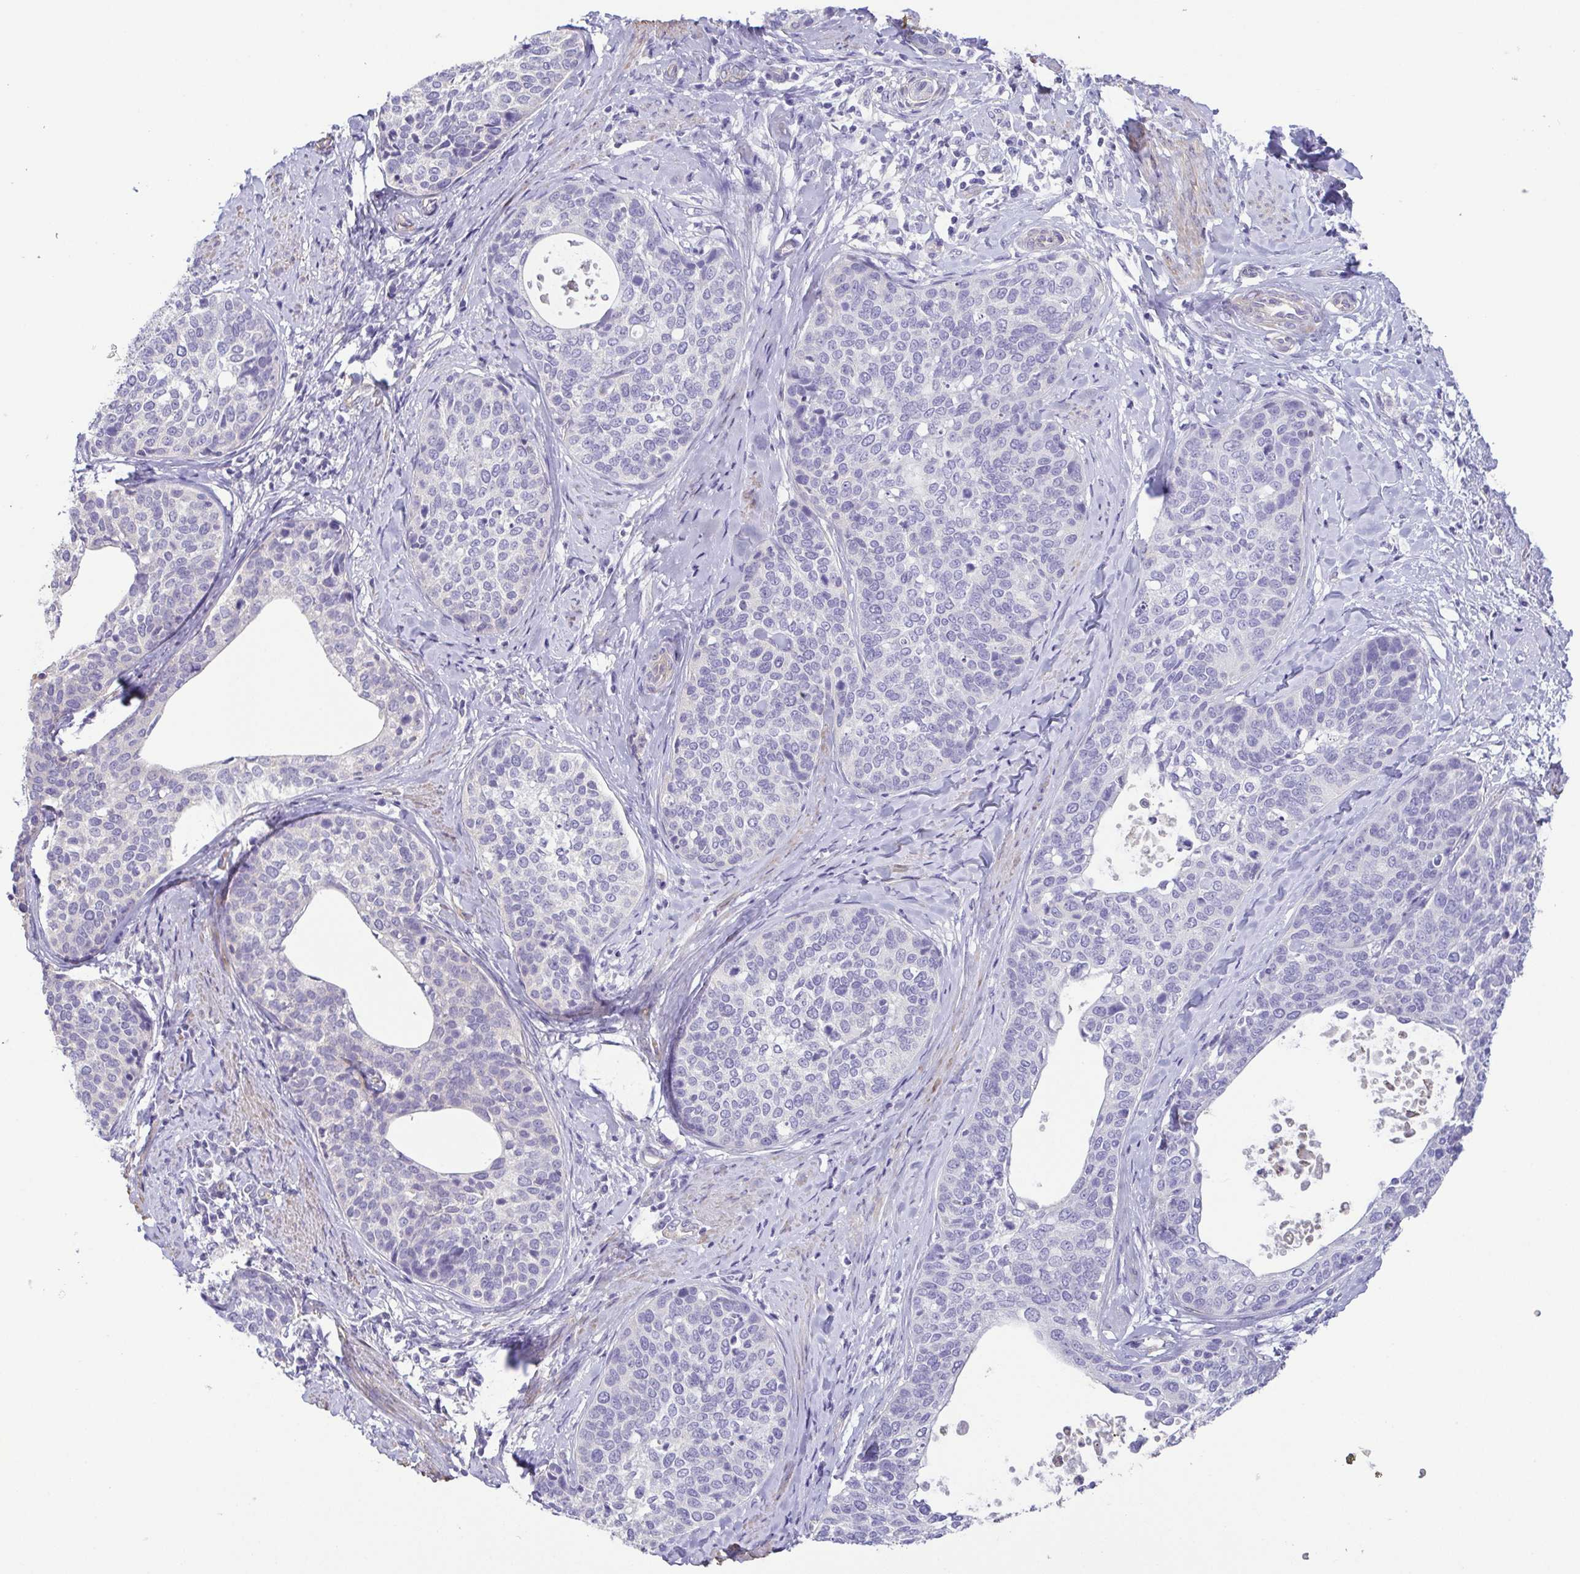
{"staining": {"intensity": "negative", "quantity": "none", "location": "none"}, "tissue": "cervical cancer", "cell_type": "Tumor cells", "image_type": "cancer", "snomed": [{"axis": "morphology", "description": "Squamous cell carcinoma, NOS"}, {"axis": "topography", "description": "Cervix"}], "caption": "DAB (3,3'-diaminobenzidine) immunohistochemical staining of cervical cancer (squamous cell carcinoma) reveals no significant positivity in tumor cells. (DAB (3,3'-diaminobenzidine) immunohistochemistry visualized using brightfield microscopy, high magnification).", "gene": "MYL6", "patient": {"sex": "female", "age": 69}}